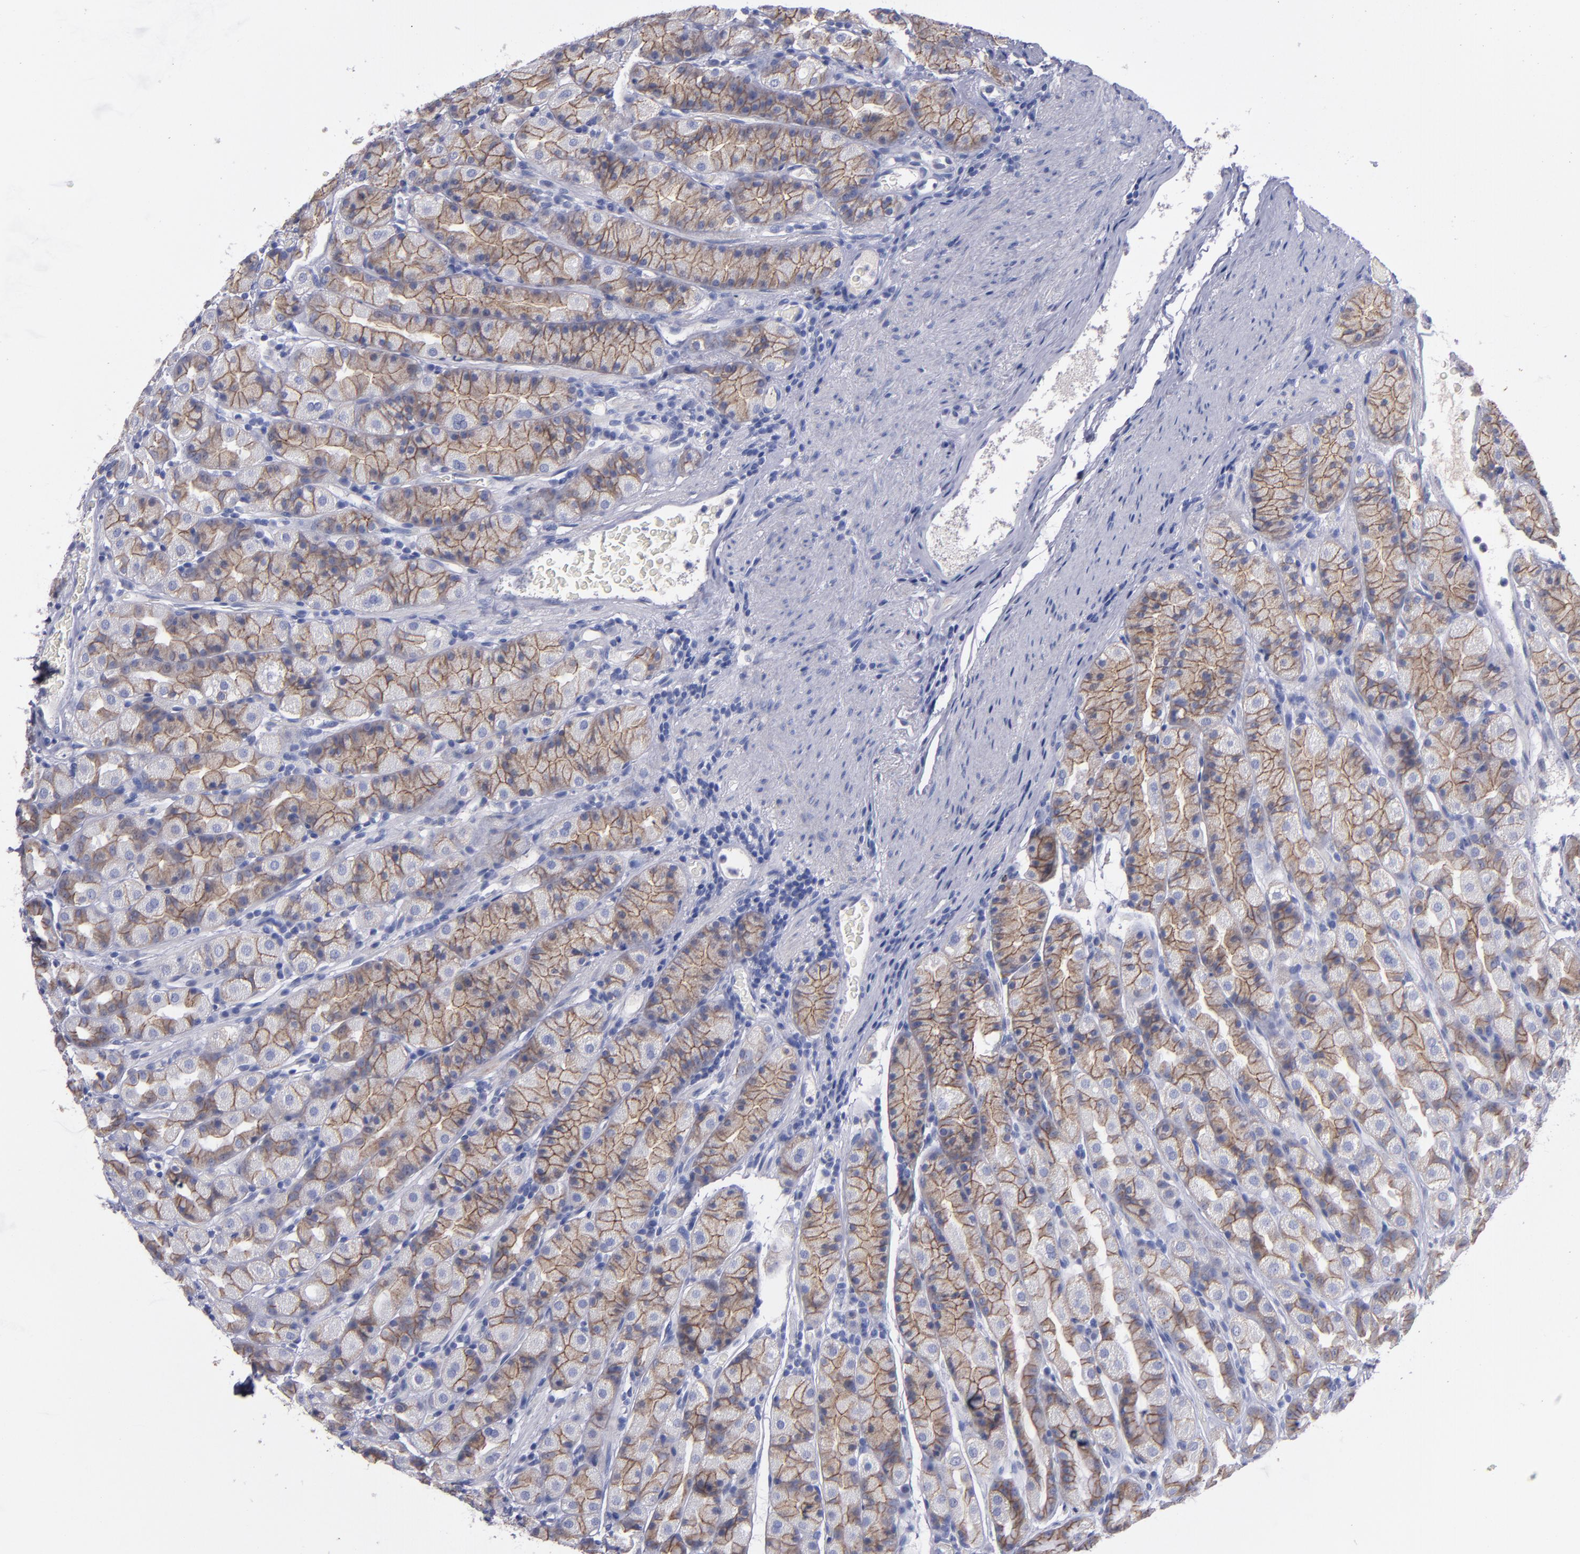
{"staining": {"intensity": "moderate", "quantity": ">75%", "location": "cytoplasmic/membranous"}, "tissue": "stomach", "cell_type": "Glandular cells", "image_type": "normal", "snomed": [{"axis": "morphology", "description": "Normal tissue, NOS"}, {"axis": "topography", "description": "Stomach, upper"}], "caption": "This is an image of immunohistochemistry staining of benign stomach, which shows moderate positivity in the cytoplasmic/membranous of glandular cells.", "gene": "CDH3", "patient": {"sex": "male", "age": 68}}